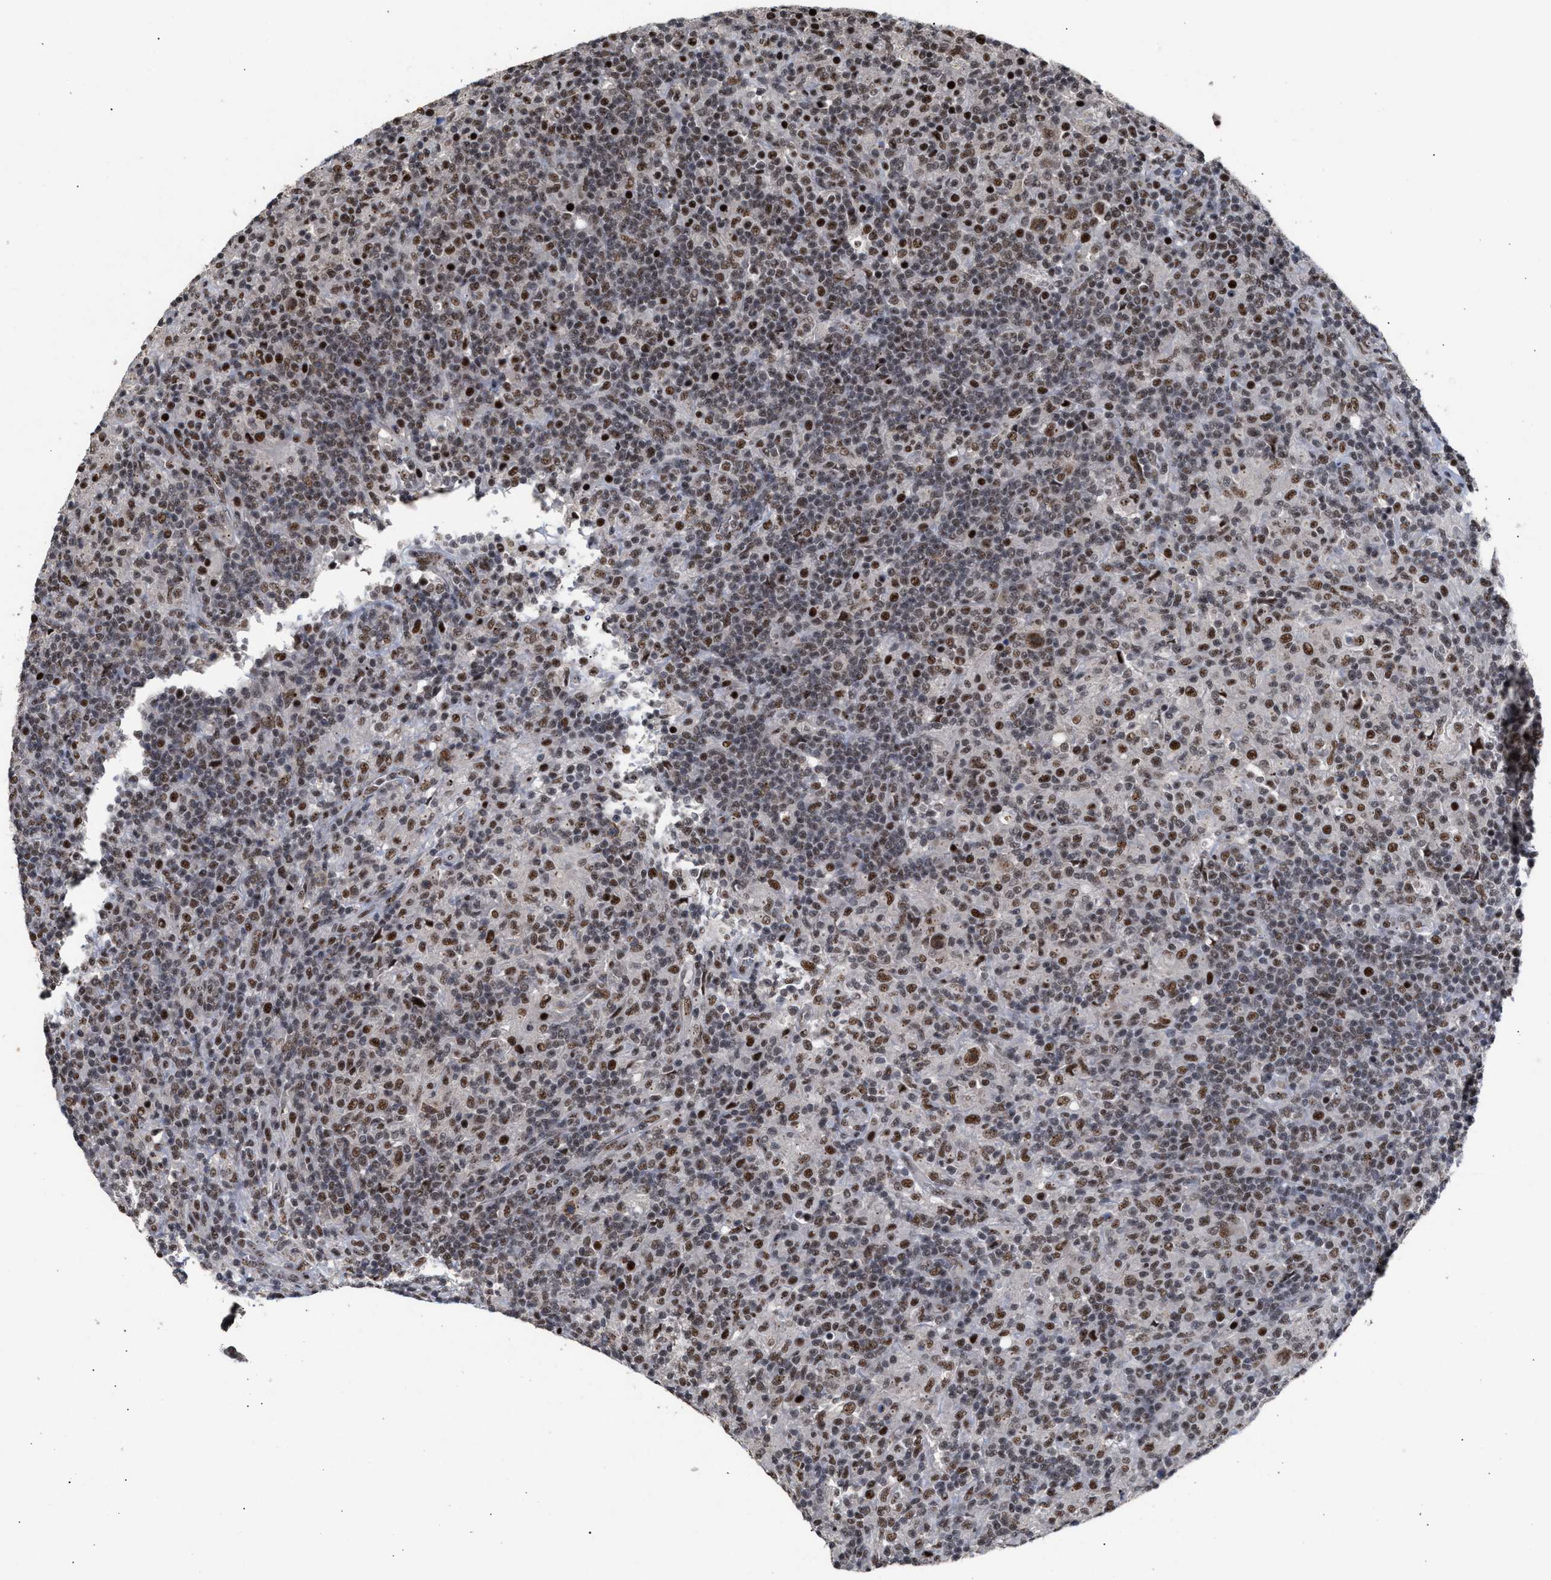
{"staining": {"intensity": "strong", "quantity": ">75%", "location": "nuclear"}, "tissue": "lymphoma", "cell_type": "Tumor cells", "image_type": "cancer", "snomed": [{"axis": "morphology", "description": "Hodgkin's disease, NOS"}, {"axis": "topography", "description": "Lymph node"}], "caption": "Hodgkin's disease stained for a protein shows strong nuclear positivity in tumor cells.", "gene": "EIF4A3", "patient": {"sex": "male", "age": 70}}